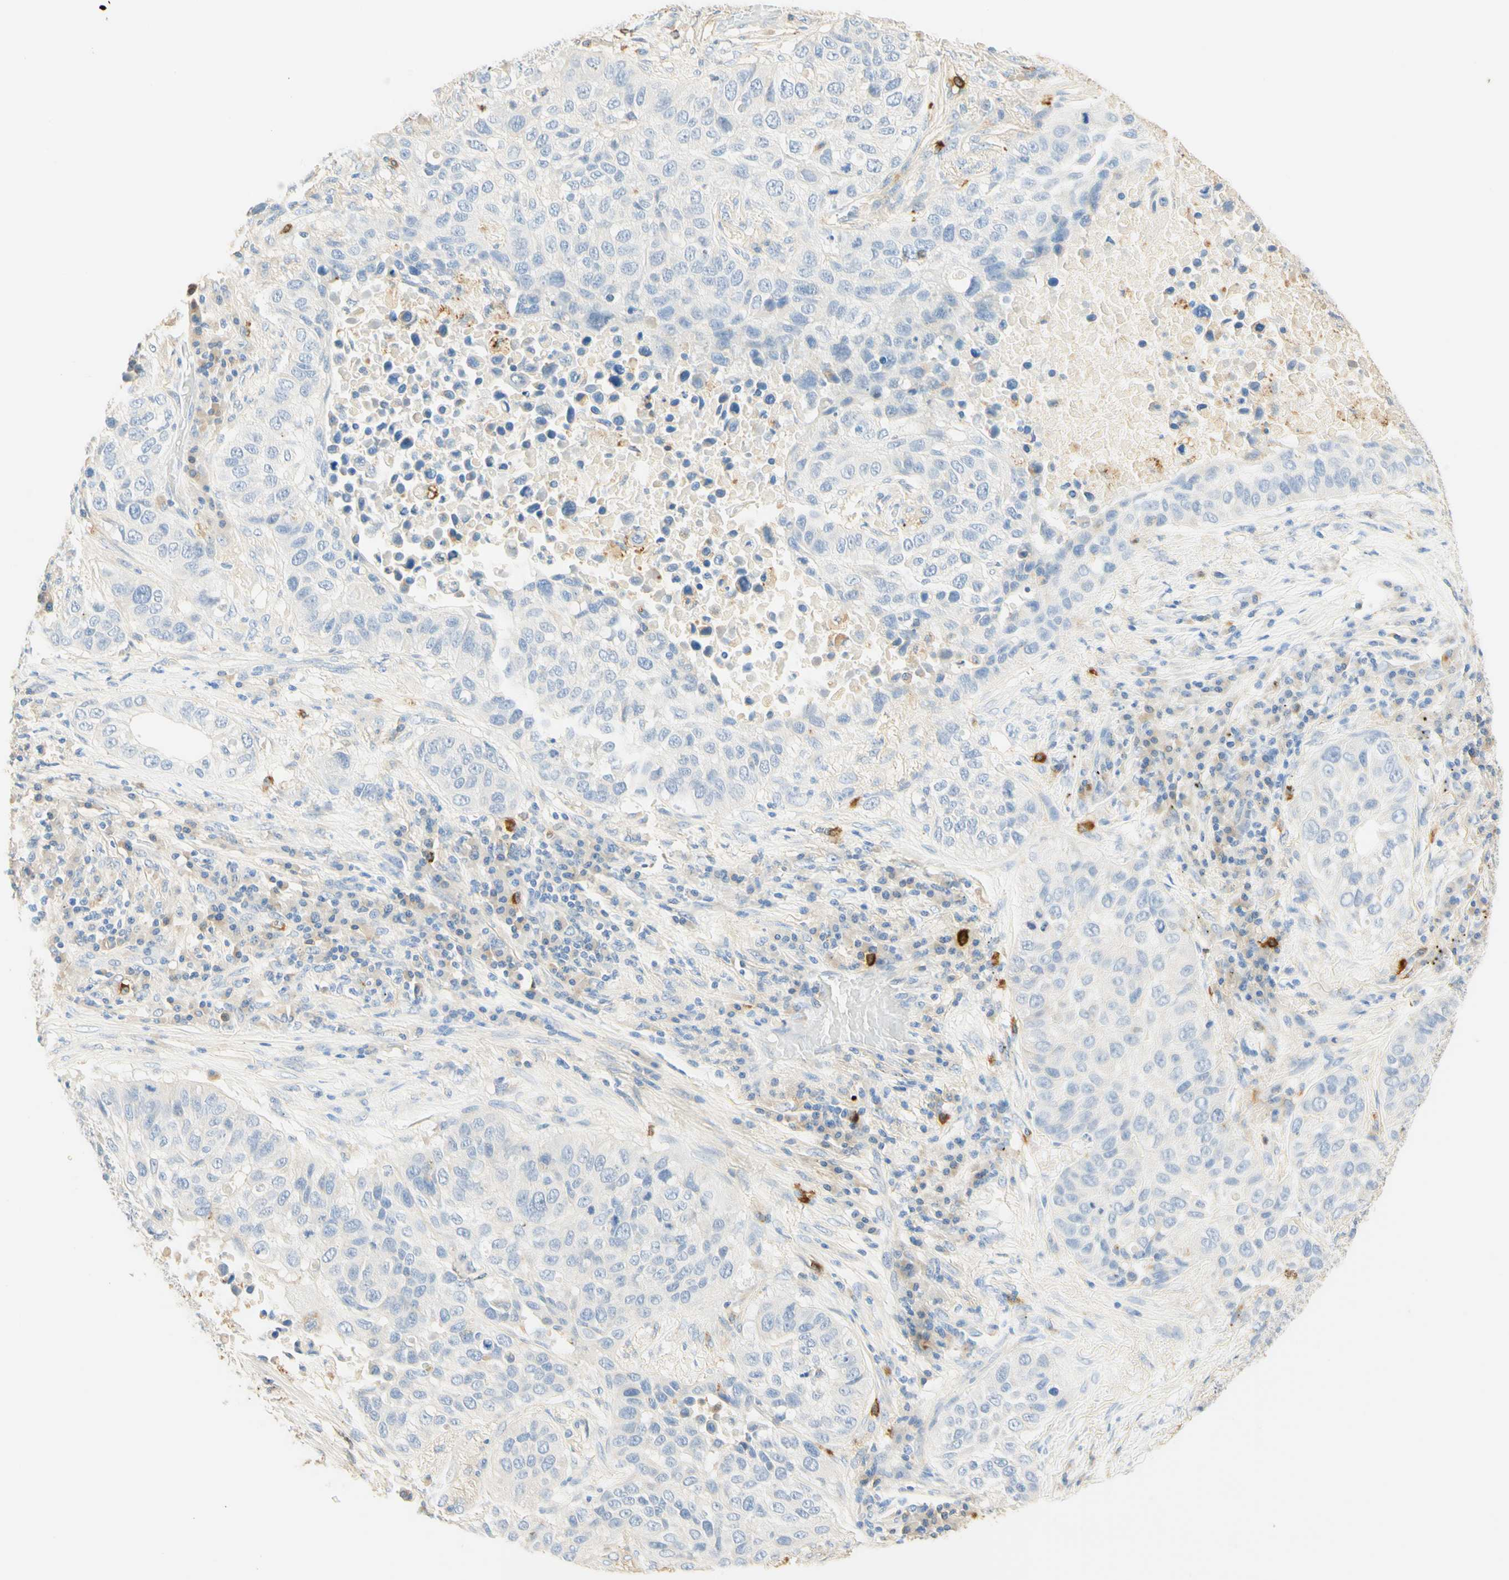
{"staining": {"intensity": "negative", "quantity": "none", "location": "none"}, "tissue": "lung cancer", "cell_type": "Tumor cells", "image_type": "cancer", "snomed": [{"axis": "morphology", "description": "Squamous cell carcinoma, NOS"}, {"axis": "topography", "description": "Lung"}], "caption": "A high-resolution image shows immunohistochemistry (IHC) staining of lung squamous cell carcinoma, which demonstrates no significant positivity in tumor cells.", "gene": "CD63", "patient": {"sex": "male", "age": 57}}